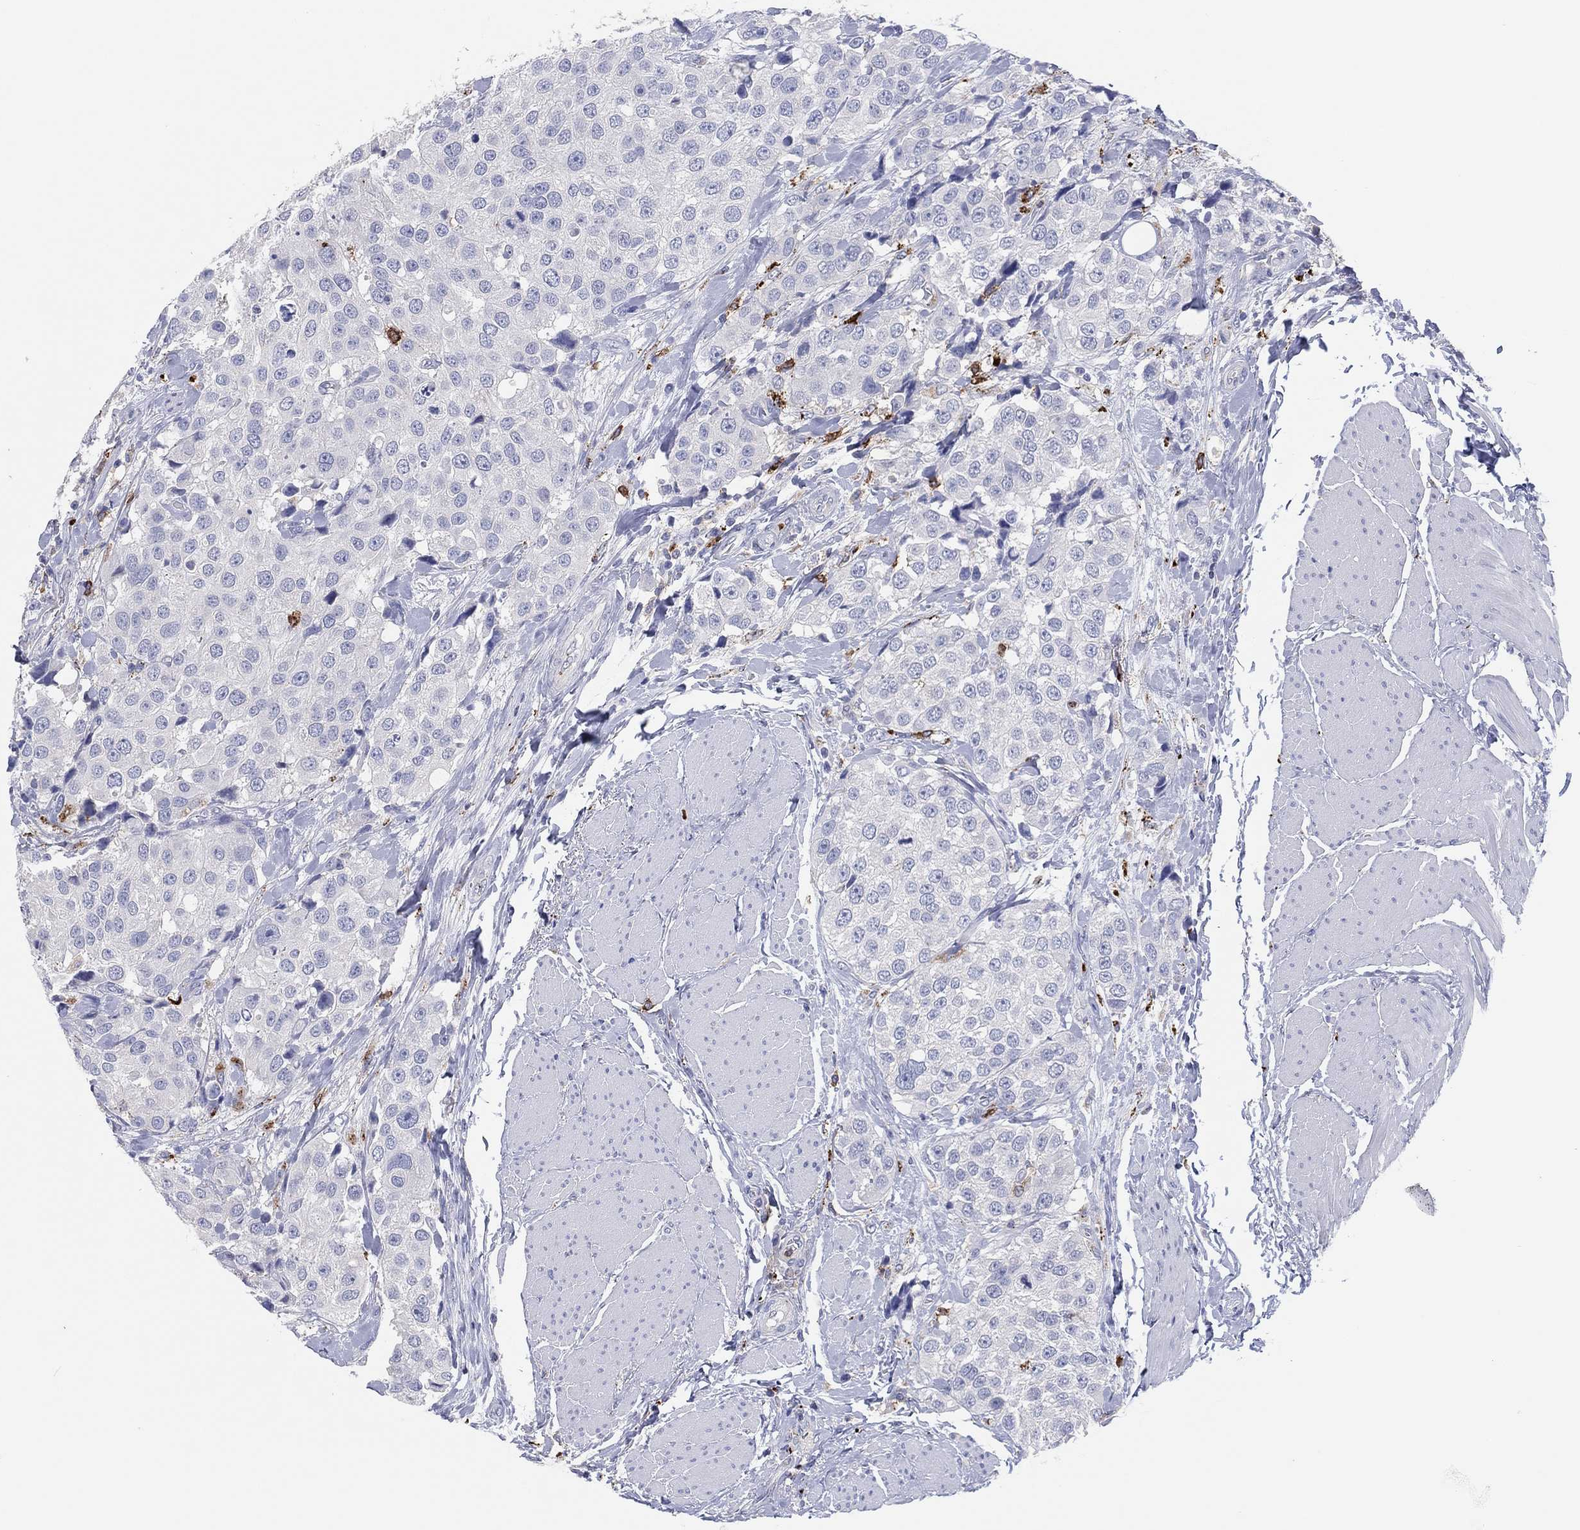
{"staining": {"intensity": "negative", "quantity": "none", "location": "none"}, "tissue": "urothelial cancer", "cell_type": "Tumor cells", "image_type": "cancer", "snomed": [{"axis": "morphology", "description": "Urothelial carcinoma, High grade"}, {"axis": "topography", "description": "Urinary bladder"}], "caption": "Tumor cells show no significant expression in urothelial carcinoma (high-grade).", "gene": "PLAC8", "patient": {"sex": "female", "age": 64}}